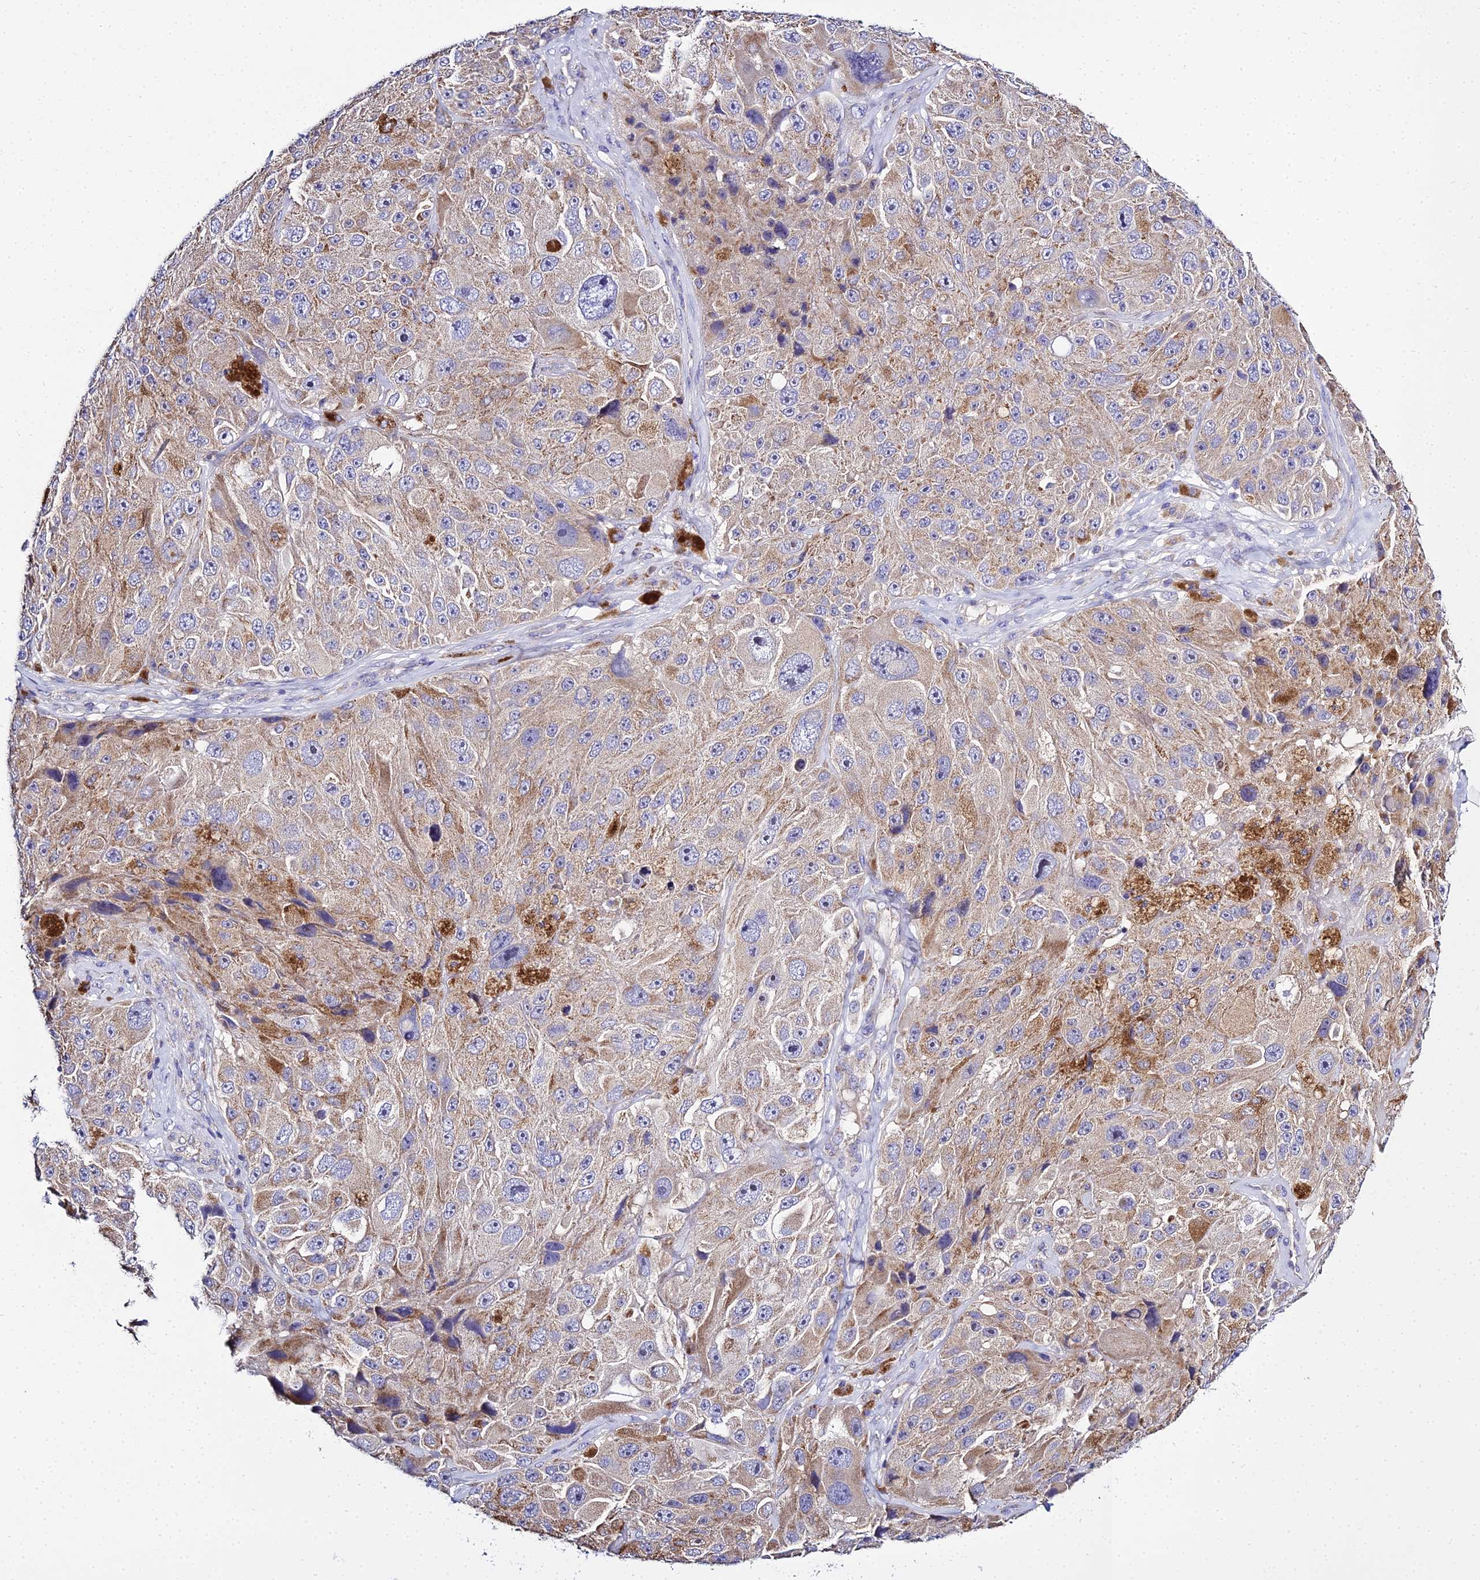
{"staining": {"intensity": "weak", "quantity": ">75%", "location": "cytoplasmic/membranous"}, "tissue": "melanoma", "cell_type": "Tumor cells", "image_type": "cancer", "snomed": [{"axis": "morphology", "description": "Malignant melanoma, Metastatic site"}, {"axis": "topography", "description": "Lymph node"}], "caption": "Tumor cells exhibit low levels of weak cytoplasmic/membranous staining in approximately >75% of cells in melanoma.", "gene": "TYW5", "patient": {"sex": "male", "age": 62}}